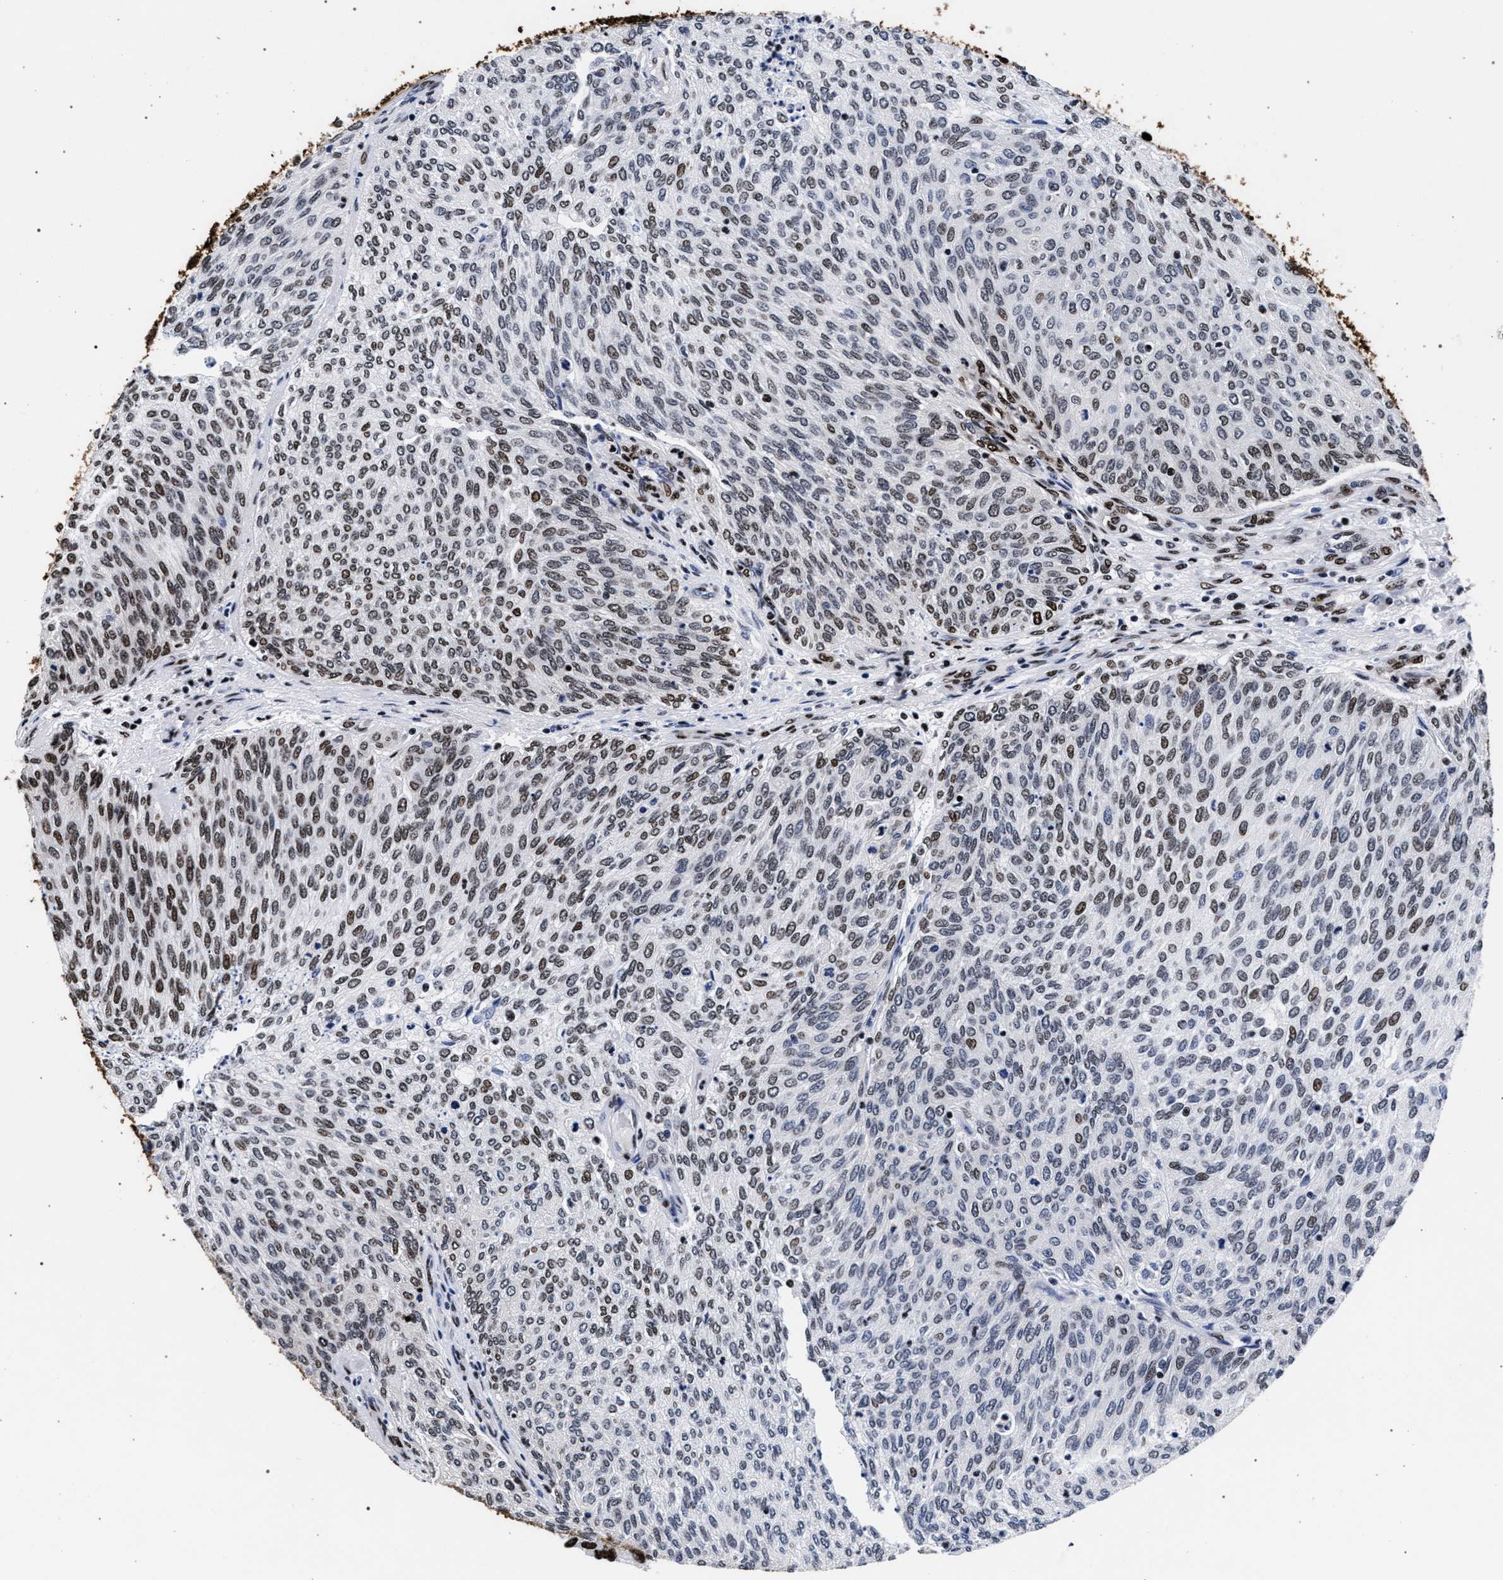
{"staining": {"intensity": "weak", "quantity": "25%-75%", "location": "nuclear"}, "tissue": "urothelial cancer", "cell_type": "Tumor cells", "image_type": "cancer", "snomed": [{"axis": "morphology", "description": "Urothelial carcinoma, Low grade"}, {"axis": "topography", "description": "Urinary bladder"}], "caption": "Weak nuclear protein positivity is present in about 25%-75% of tumor cells in urothelial cancer.", "gene": "HNRNPA1", "patient": {"sex": "female", "age": 79}}